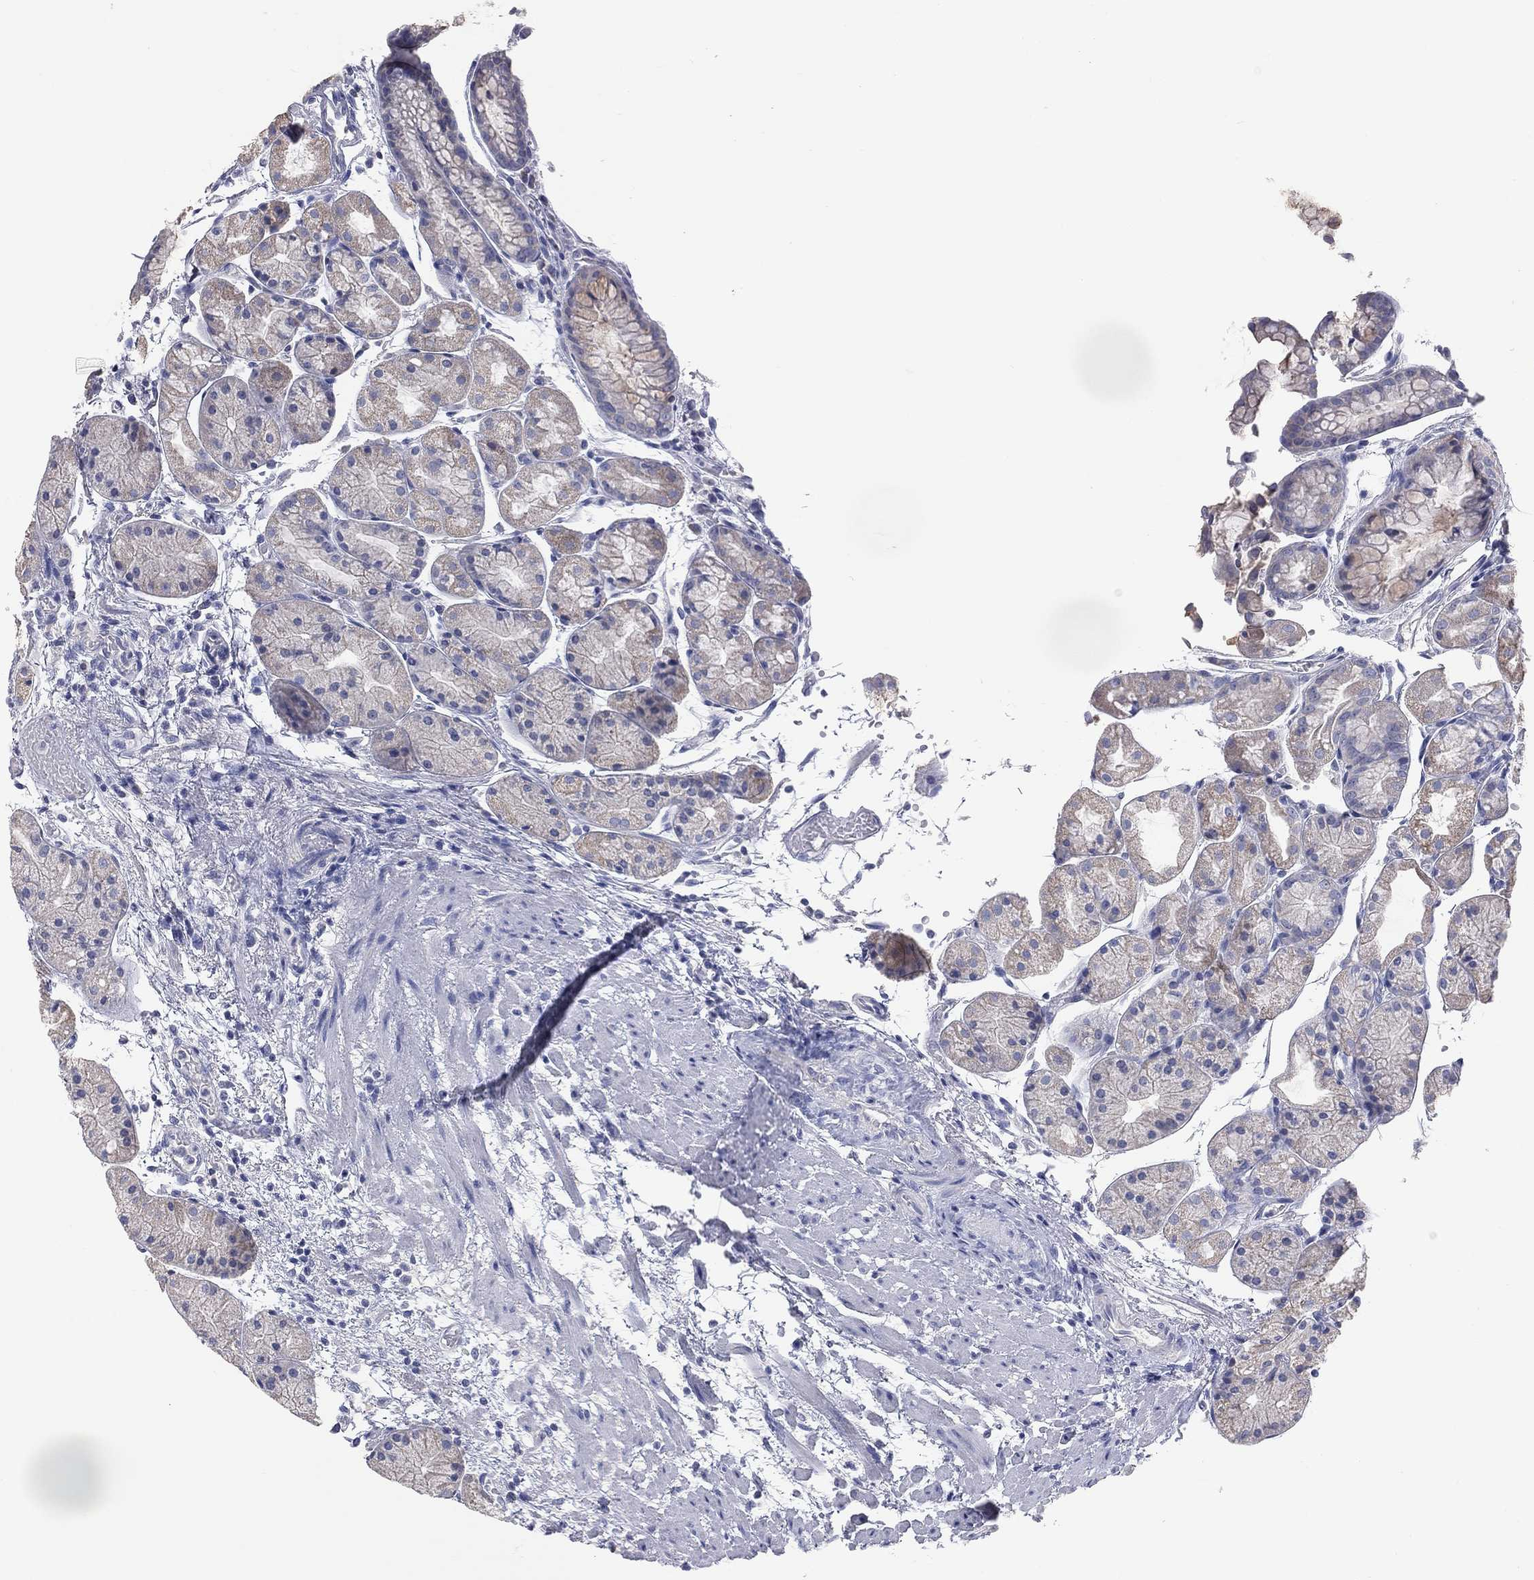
{"staining": {"intensity": "moderate", "quantity": "<25%", "location": "cytoplasmic/membranous"}, "tissue": "stomach", "cell_type": "Glandular cells", "image_type": "normal", "snomed": [{"axis": "morphology", "description": "Normal tissue, NOS"}, {"axis": "topography", "description": "Stomach, upper"}], "caption": "Moderate cytoplasmic/membranous positivity is identified in about <25% of glandular cells in benign stomach.", "gene": "STK31", "patient": {"sex": "male", "age": 72}}